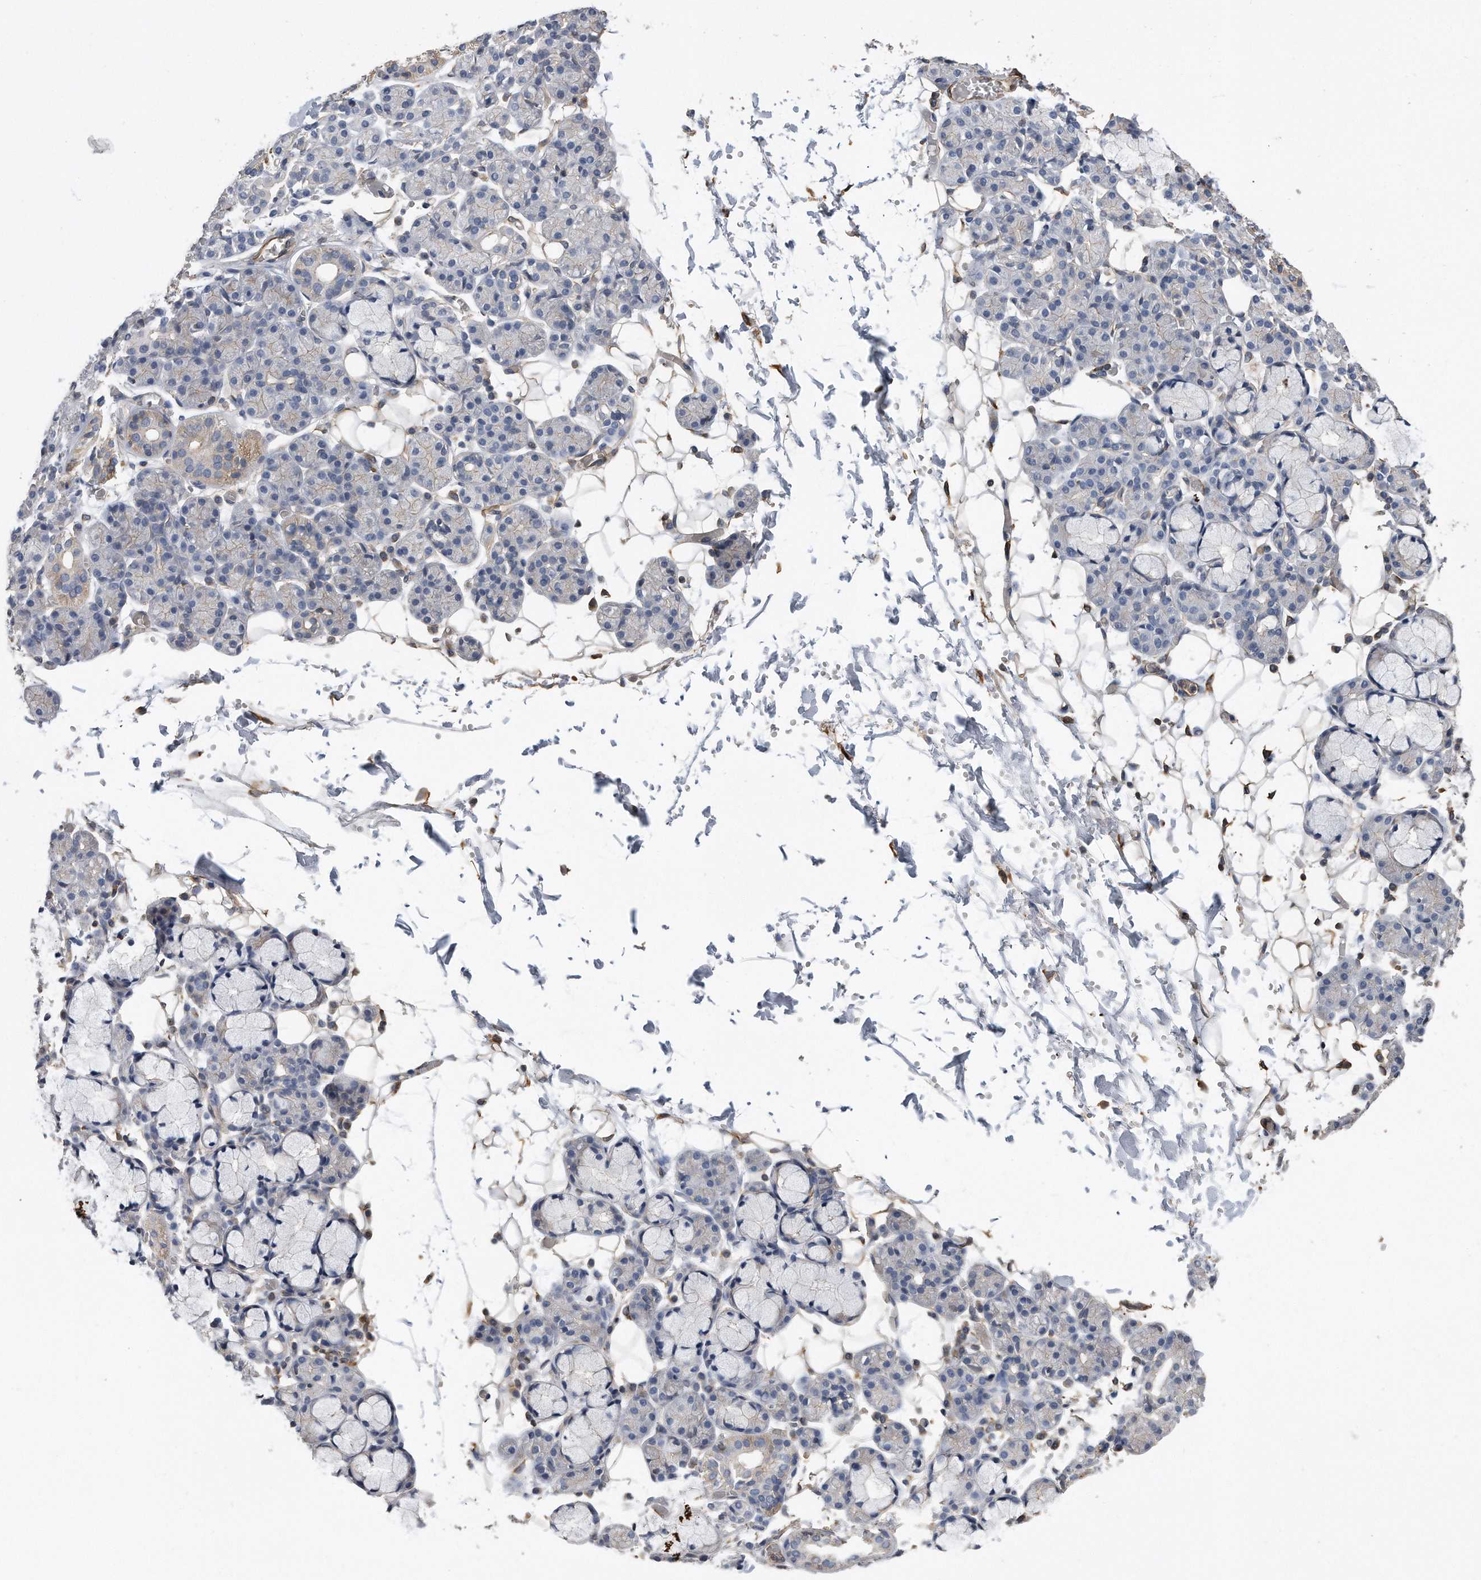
{"staining": {"intensity": "negative", "quantity": "none", "location": "none"}, "tissue": "salivary gland", "cell_type": "Glandular cells", "image_type": "normal", "snomed": [{"axis": "morphology", "description": "Normal tissue, NOS"}, {"axis": "topography", "description": "Salivary gland"}], "caption": "This is an immunohistochemistry image of normal salivary gland. There is no expression in glandular cells.", "gene": "GPC1", "patient": {"sex": "male", "age": 63}}